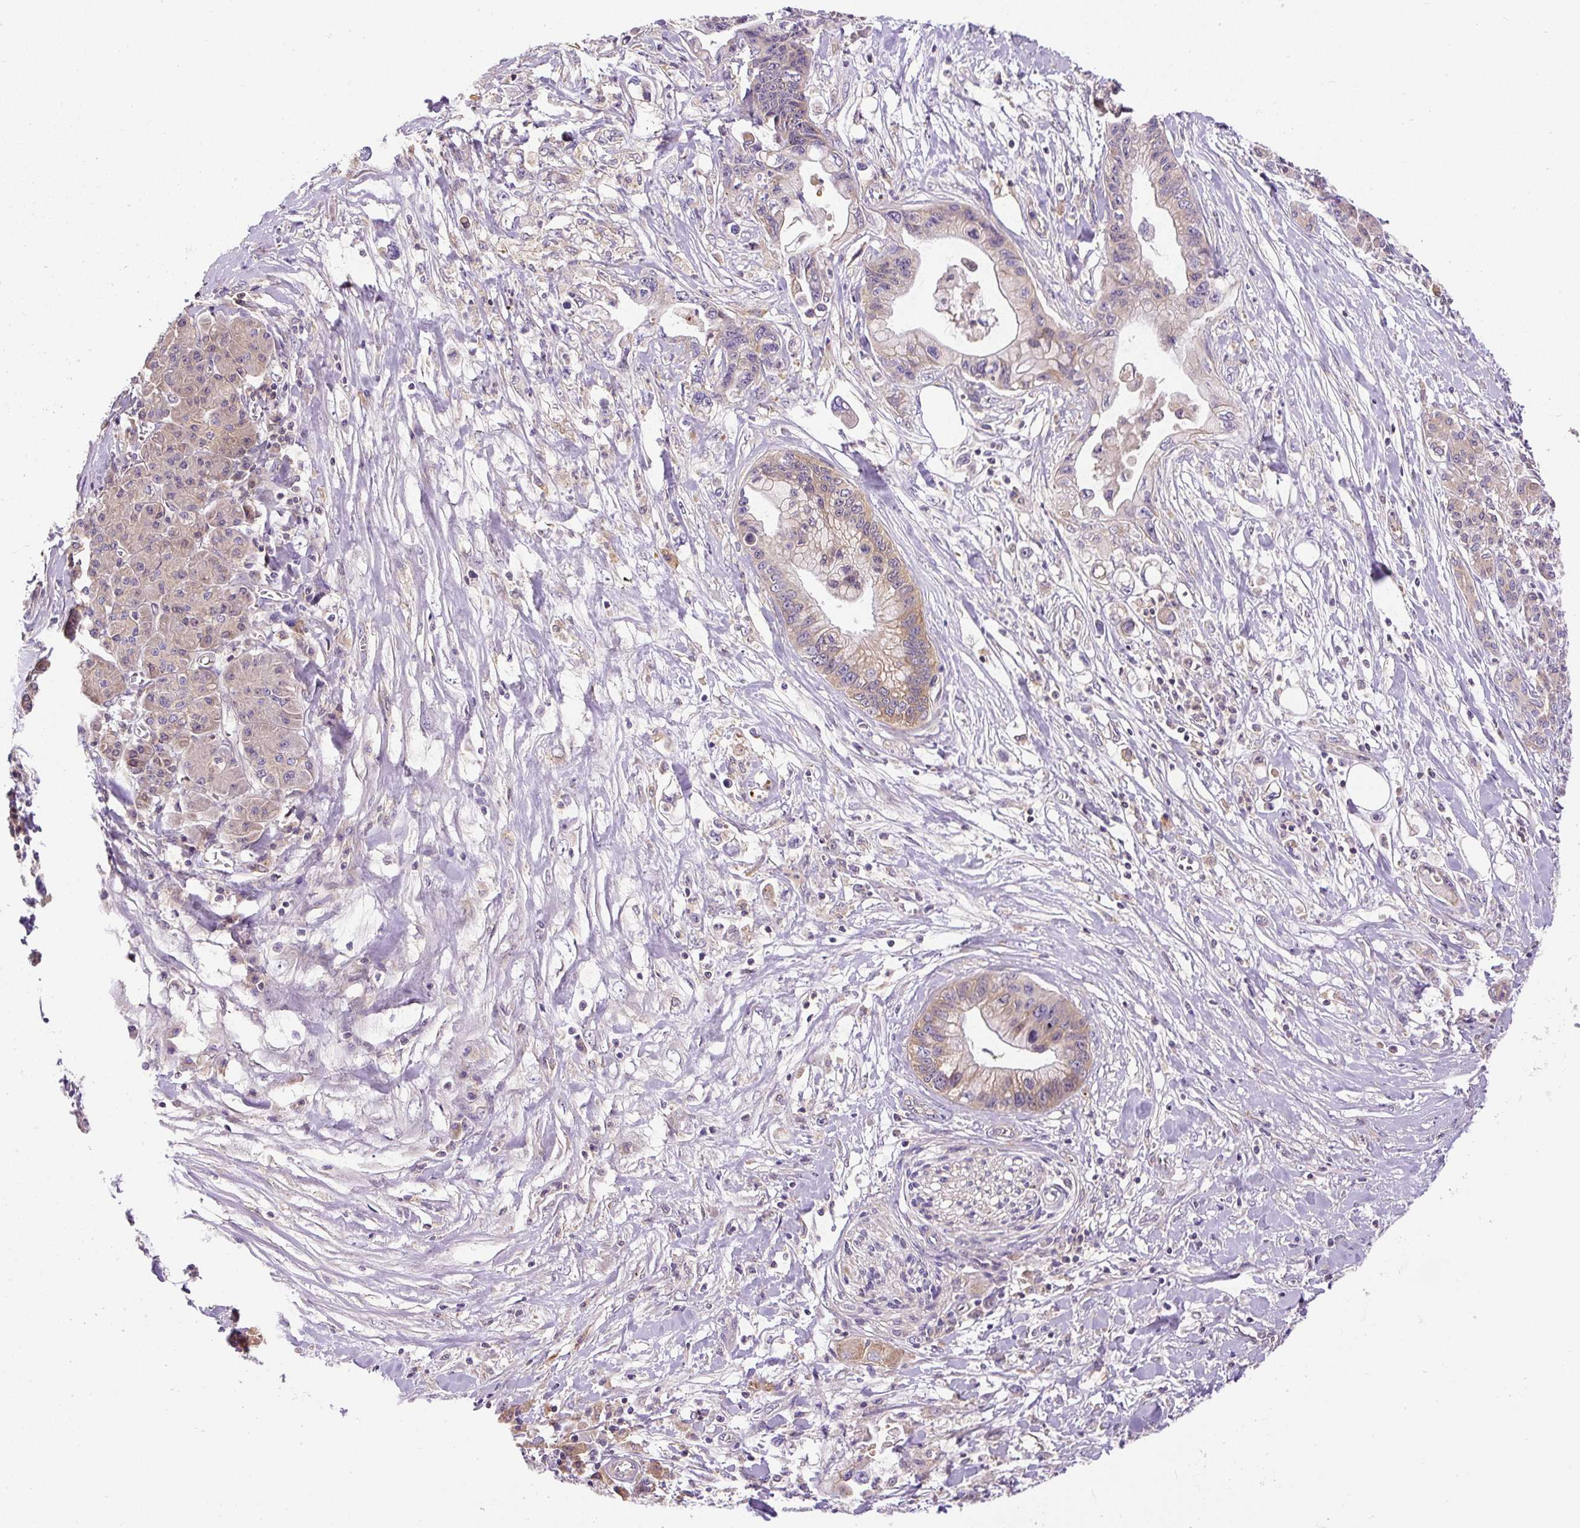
{"staining": {"intensity": "weak", "quantity": ">75%", "location": "cytoplasmic/membranous"}, "tissue": "pancreatic cancer", "cell_type": "Tumor cells", "image_type": "cancer", "snomed": [{"axis": "morphology", "description": "Adenocarcinoma, NOS"}, {"axis": "topography", "description": "Pancreas"}], "caption": "Tumor cells demonstrate low levels of weak cytoplasmic/membranous expression in approximately >75% of cells in human pancreatic cancer.", "gene": "CCDC28A", "patient": {"sex": "male", "age": 61}}